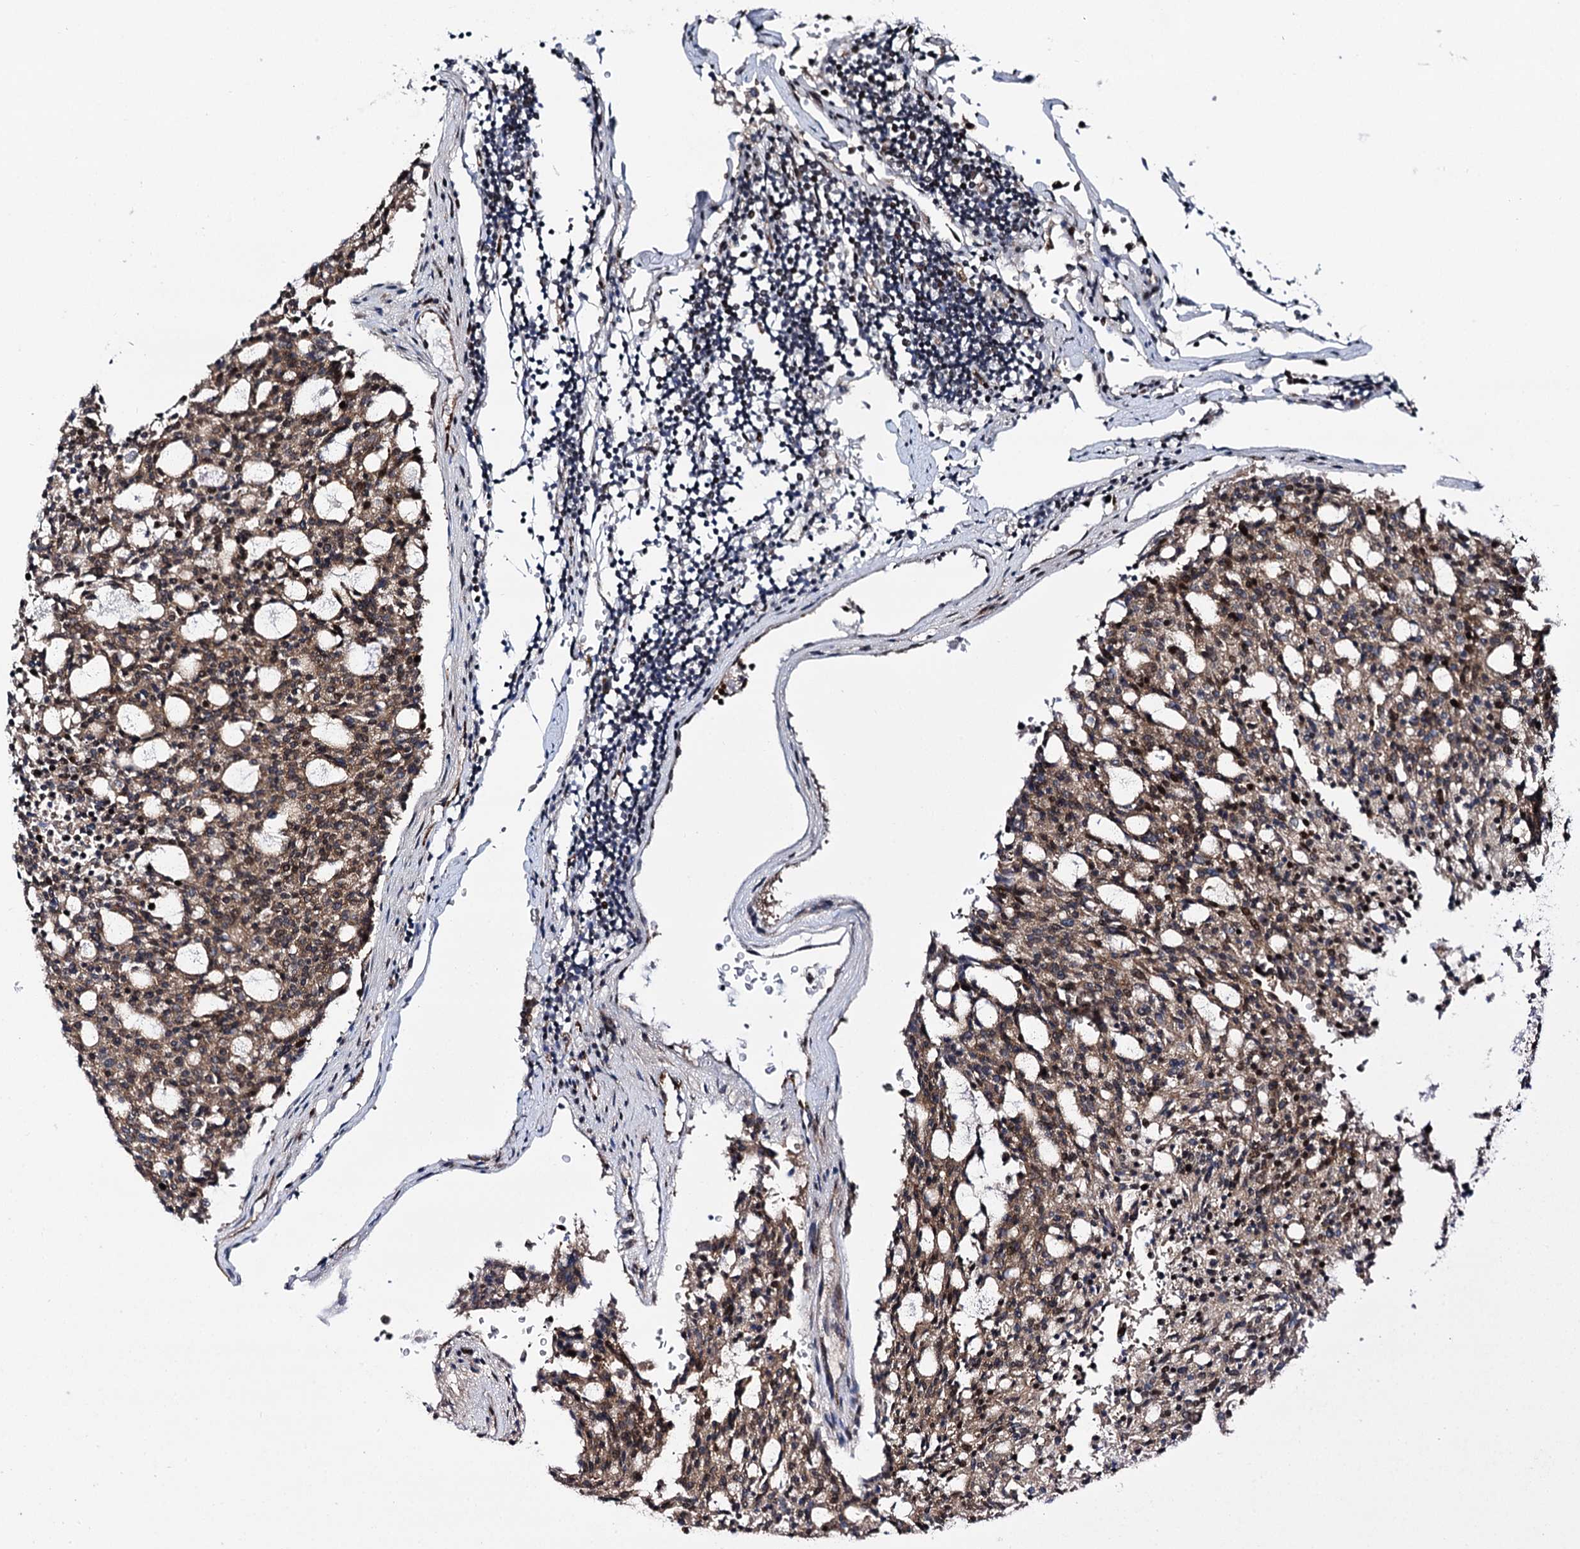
{"staining": {"intensity": "moderate", "quantity": ">75%", "location": "cytoplasmic/membranous,nuclear"}, "tissue": "carcinoid", "cell_type": "Tumor cells", "image_type": "cancer", "snomed": [{"axis": "morphology", "description": "Carcinoid, malignant, NOS"}, {"axis": "topography", "description": "Pancreas"}], "caption": "Brown immunohistochemical staining in malignant carcinoid shows moderate cytoplasmic/membranous and nuclear expression in about >75% of tumor cells.", "gene": "RUFY2", "patient": {"sex": "female", "age": 54}}